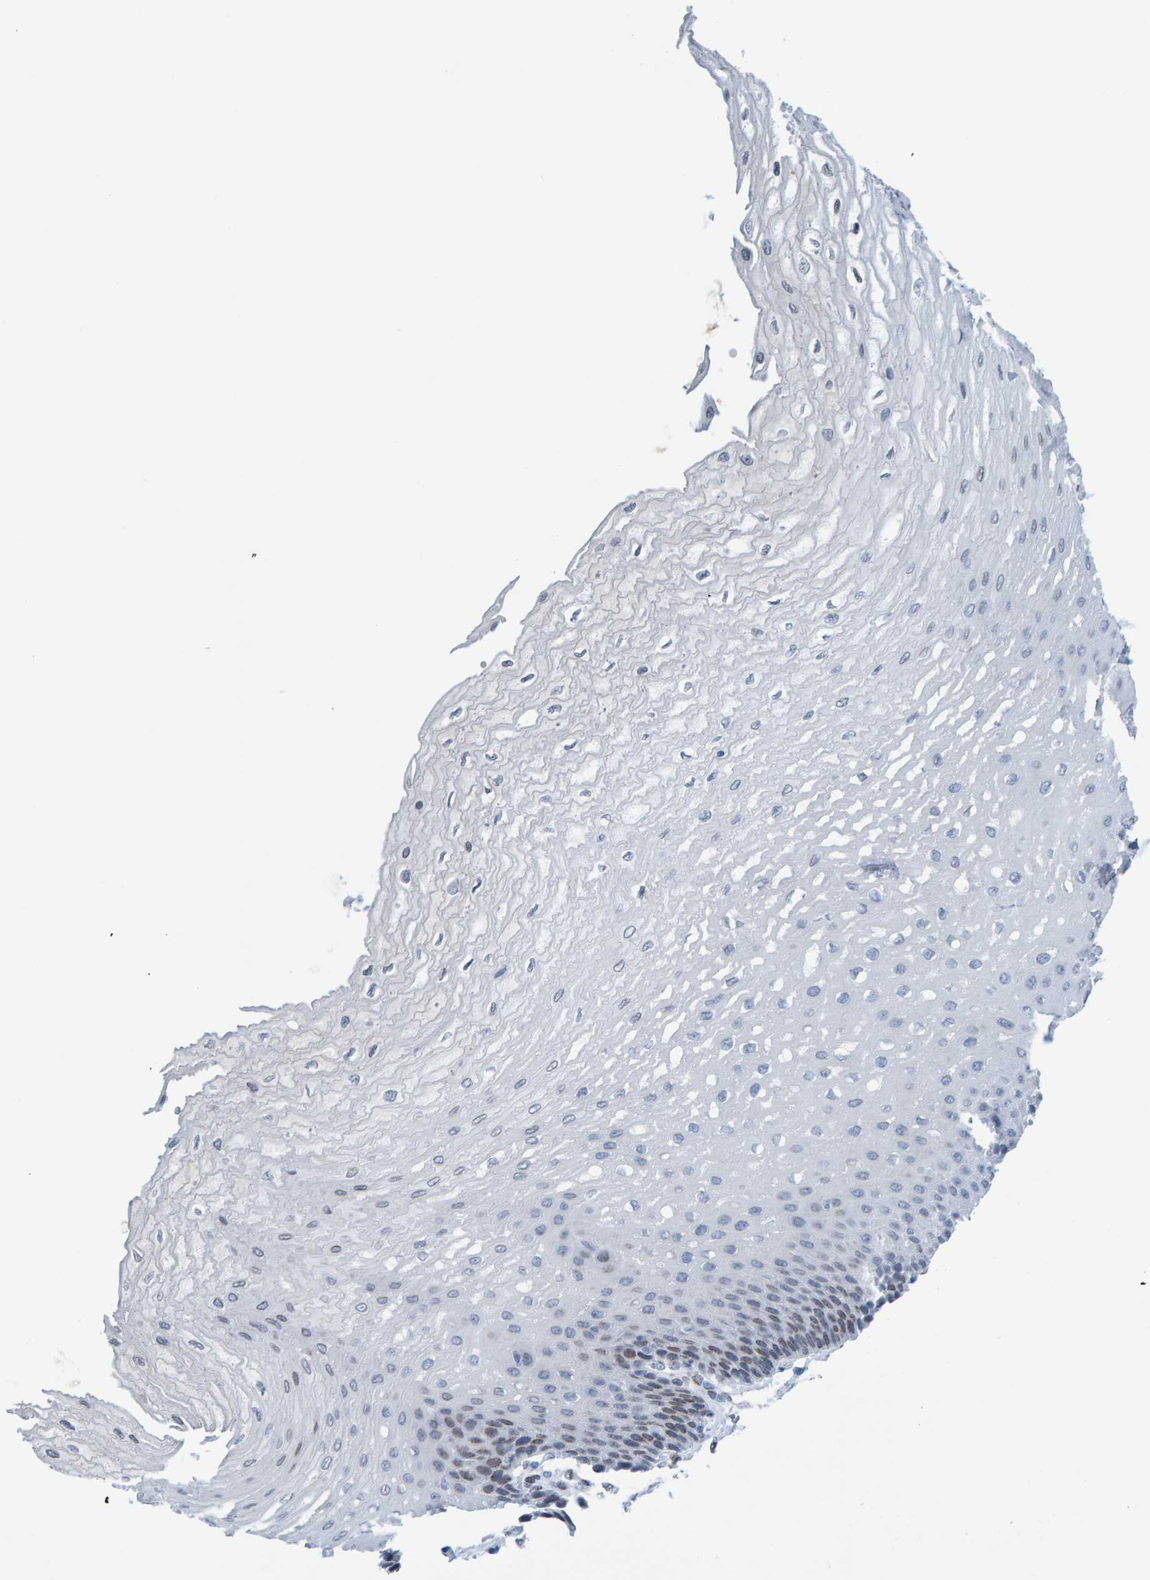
{"staining": {"intensity": "moderate", "quantity": "<25%", "location": "cytoplasmic/membranous,nuclear"}, "tissue": "esophagus", "cell_type": "Squamous epithelial cells", "image_type": "normal", "snomed": [{"axis": "morphology", "description": "Normal tissue, NOS"}, {"axis": "topography", "description": "Esophagus"}], "caption": "DAB (3,3'-diaminobenzidine) immunohistochemical staining of normal human esophagus displays moderate cytoplasmic/membranous,nuclear protein positivity in approximately <25% of squamous epithelial cells.", "gene": "LMNB2", "patient": {"sex": "female", "age": 72}}